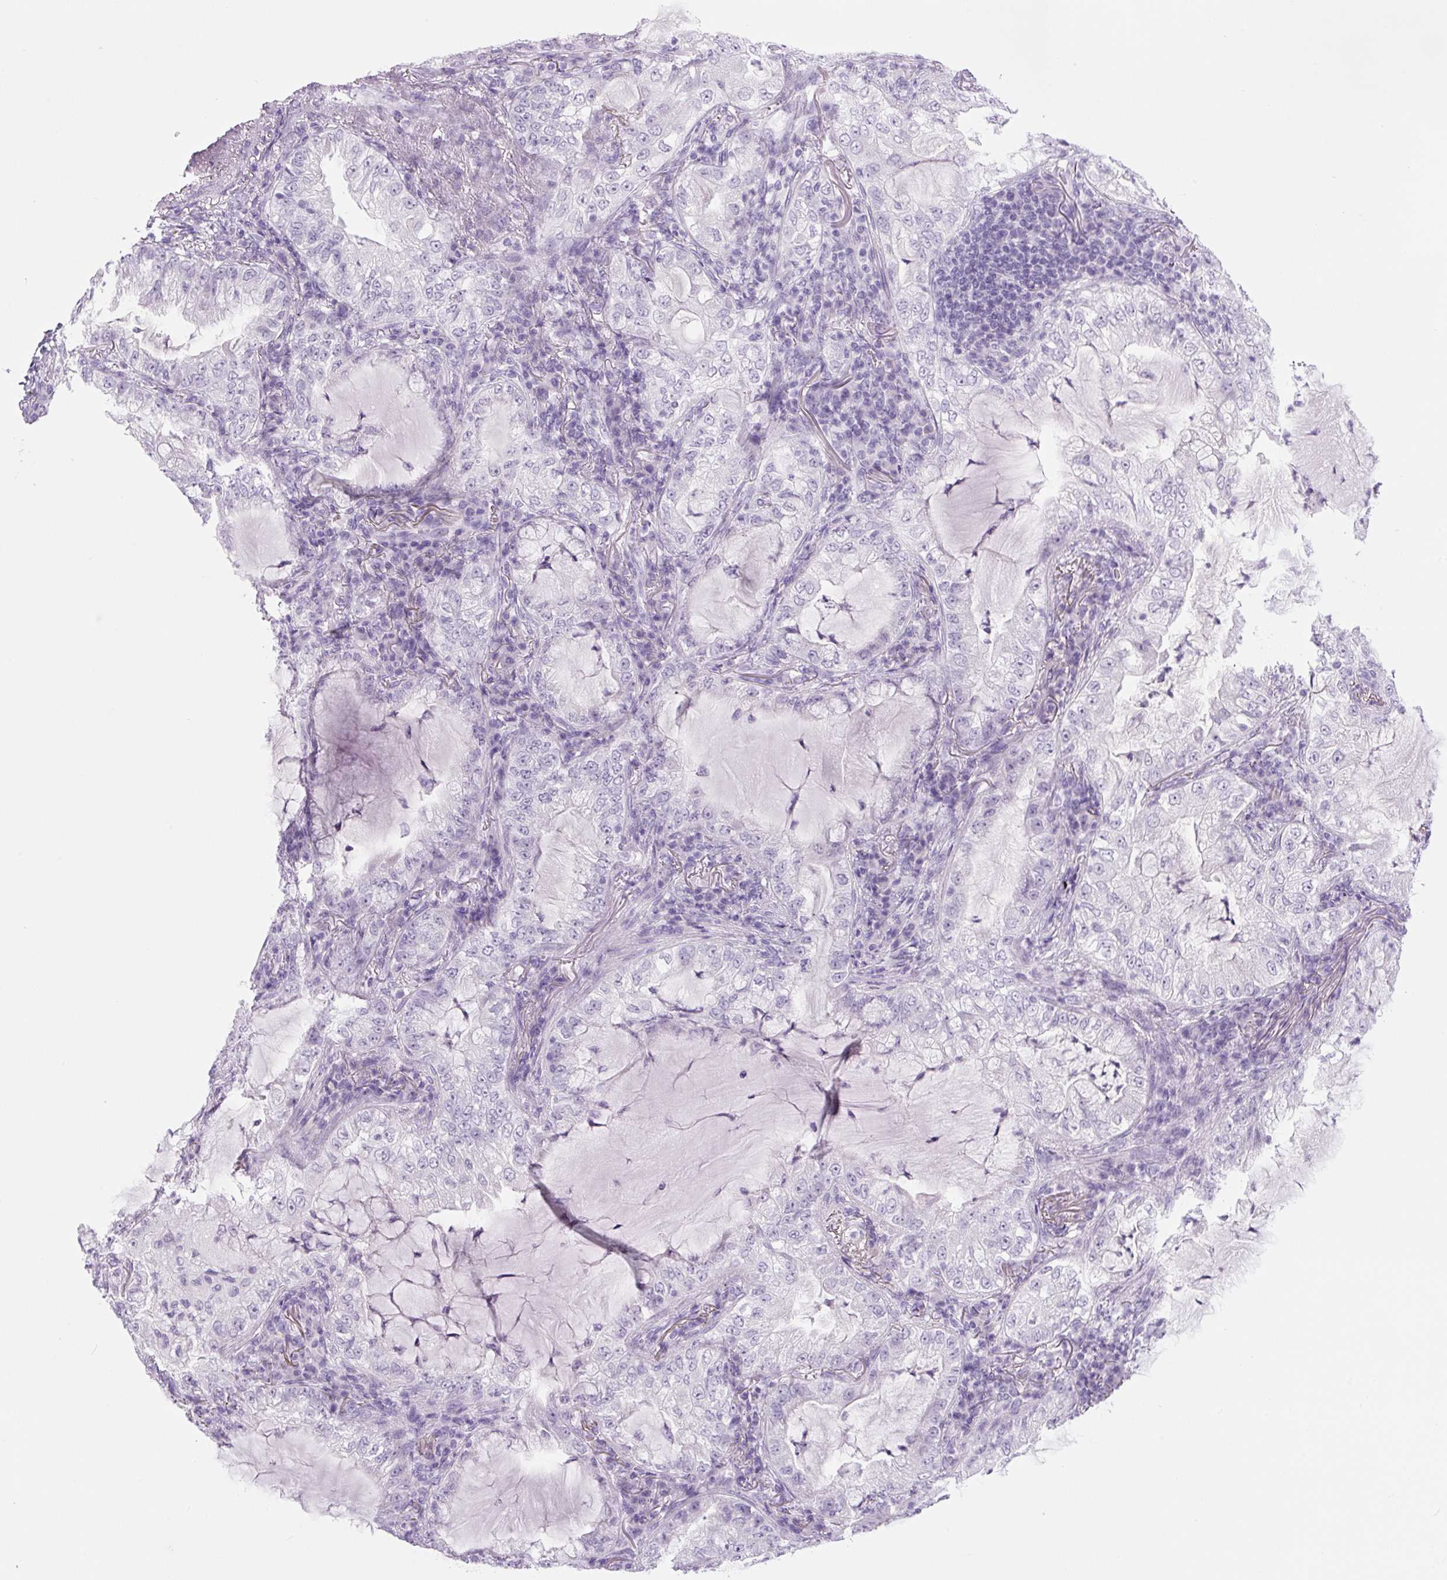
{"staining": {"intensity": "negative", "quantity": "none", "location": "none"}, "tissue": "lung cancer", "cell_type": "Tumor cells", "image_type": "cancer", "snomed": [{"axis": "morphology", "description": "Adenocarcinoma, NOS"}, {"axis": "topography", "description": "Lung"}], "caption": "Immunohistochemistry of human lung adenocarcinoma displays no positivity in tumor cells.", "gene": "COL9A2", "patient": {"sex": "female", "age": 73}}